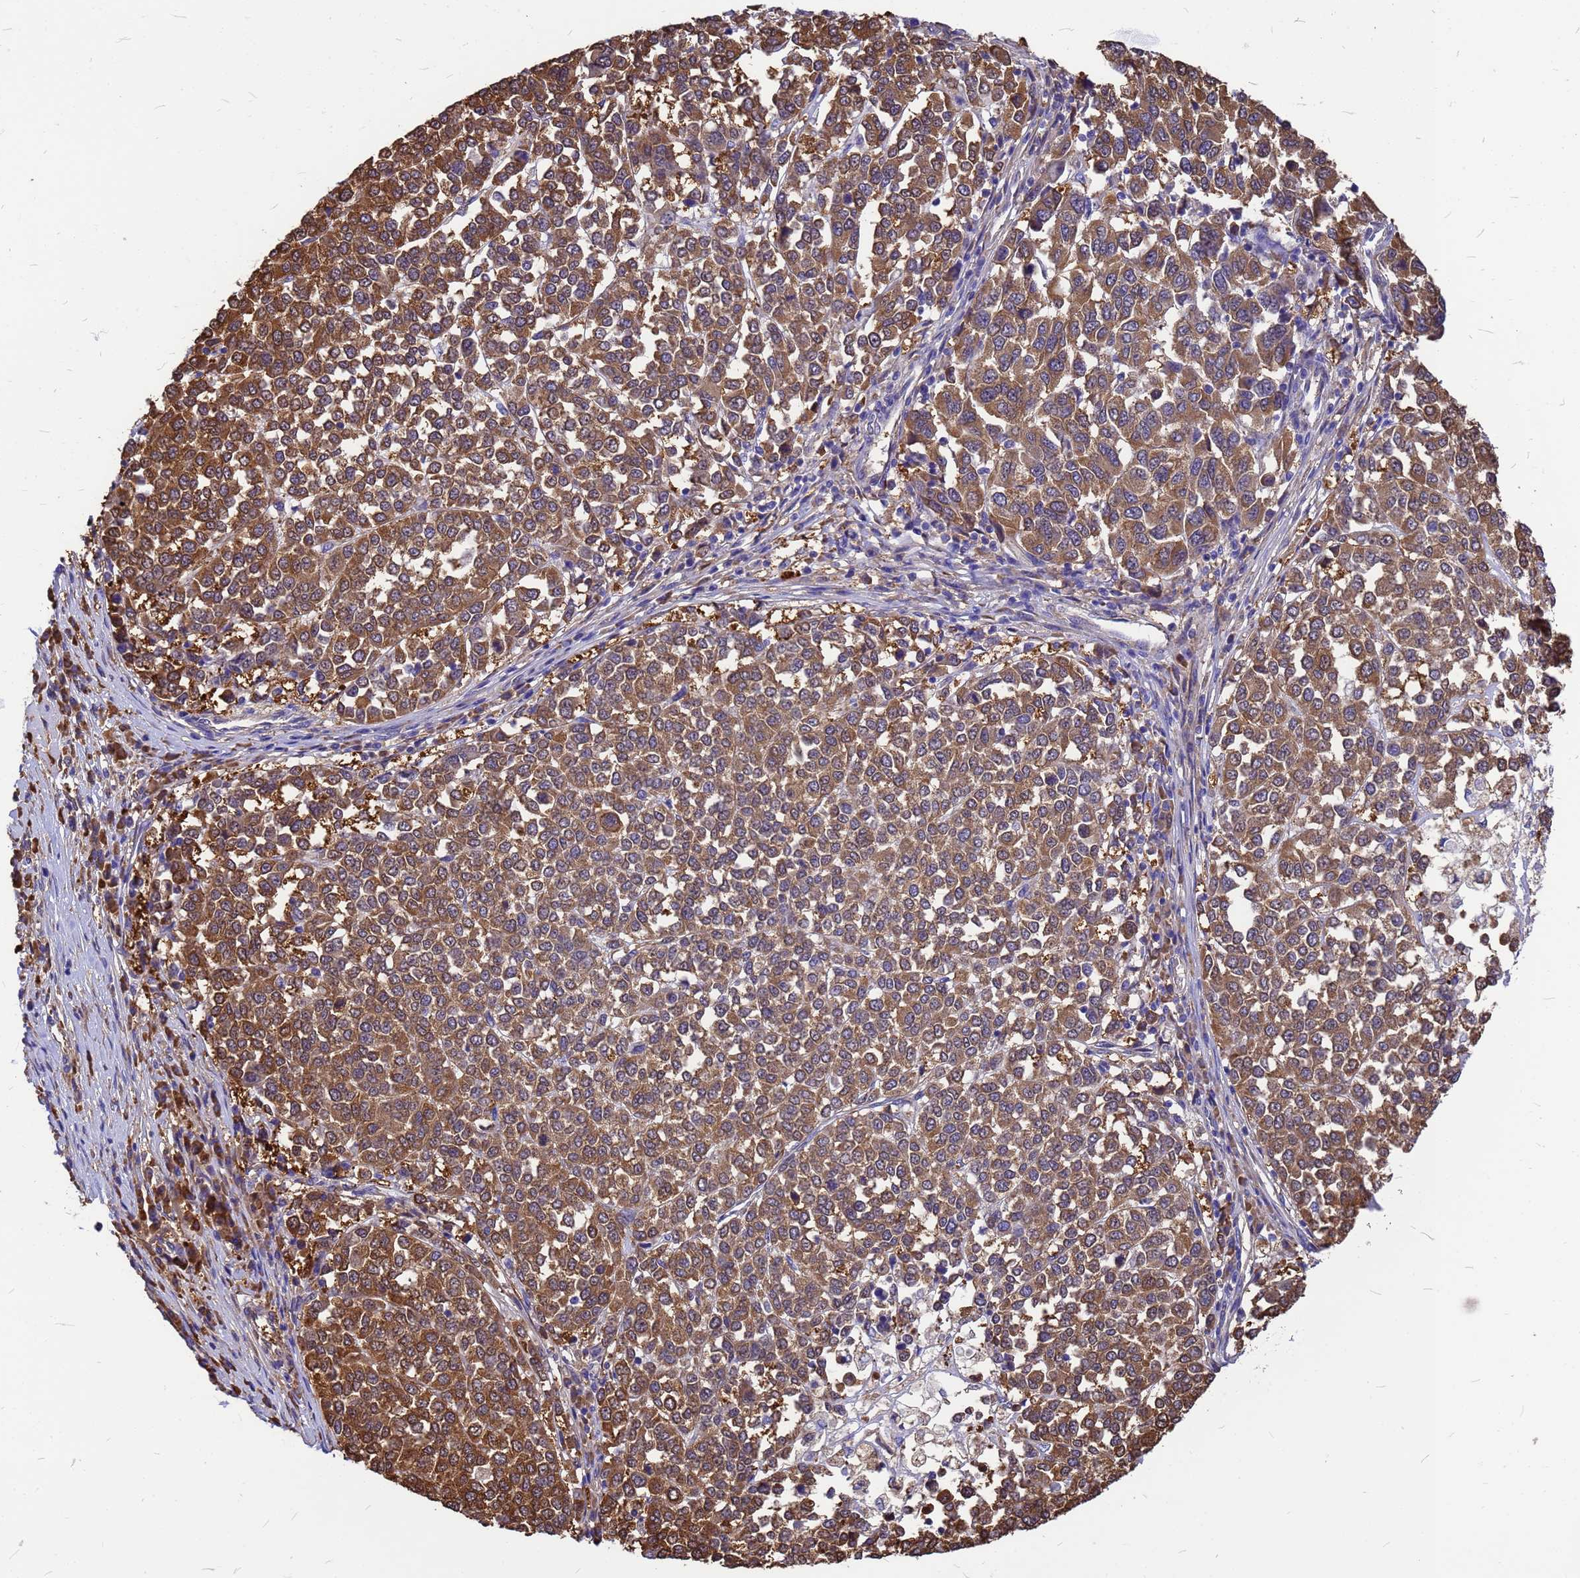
{"staining": {"intensity": "moderate", "quantity": ">75%", "location": "cytoplasmic/membranous"}, "tissue": "melanoma", "cell_type": "Tumor cells", "image_type": "cancer", "snomed": [{"axis": "morphology", "description": "Malignant melanoma, Metastatic site"}, {"axis": "topography", "description": "Lymph node"}], "caption": "IHC image of melanoma stained for a protein (brown), which displays medium levels of moderate cytoplasmic/membranous staining in approximately >75% of tumor cells.", "gene": "GID4", "patient": {"sex": "male", "age": 44}}